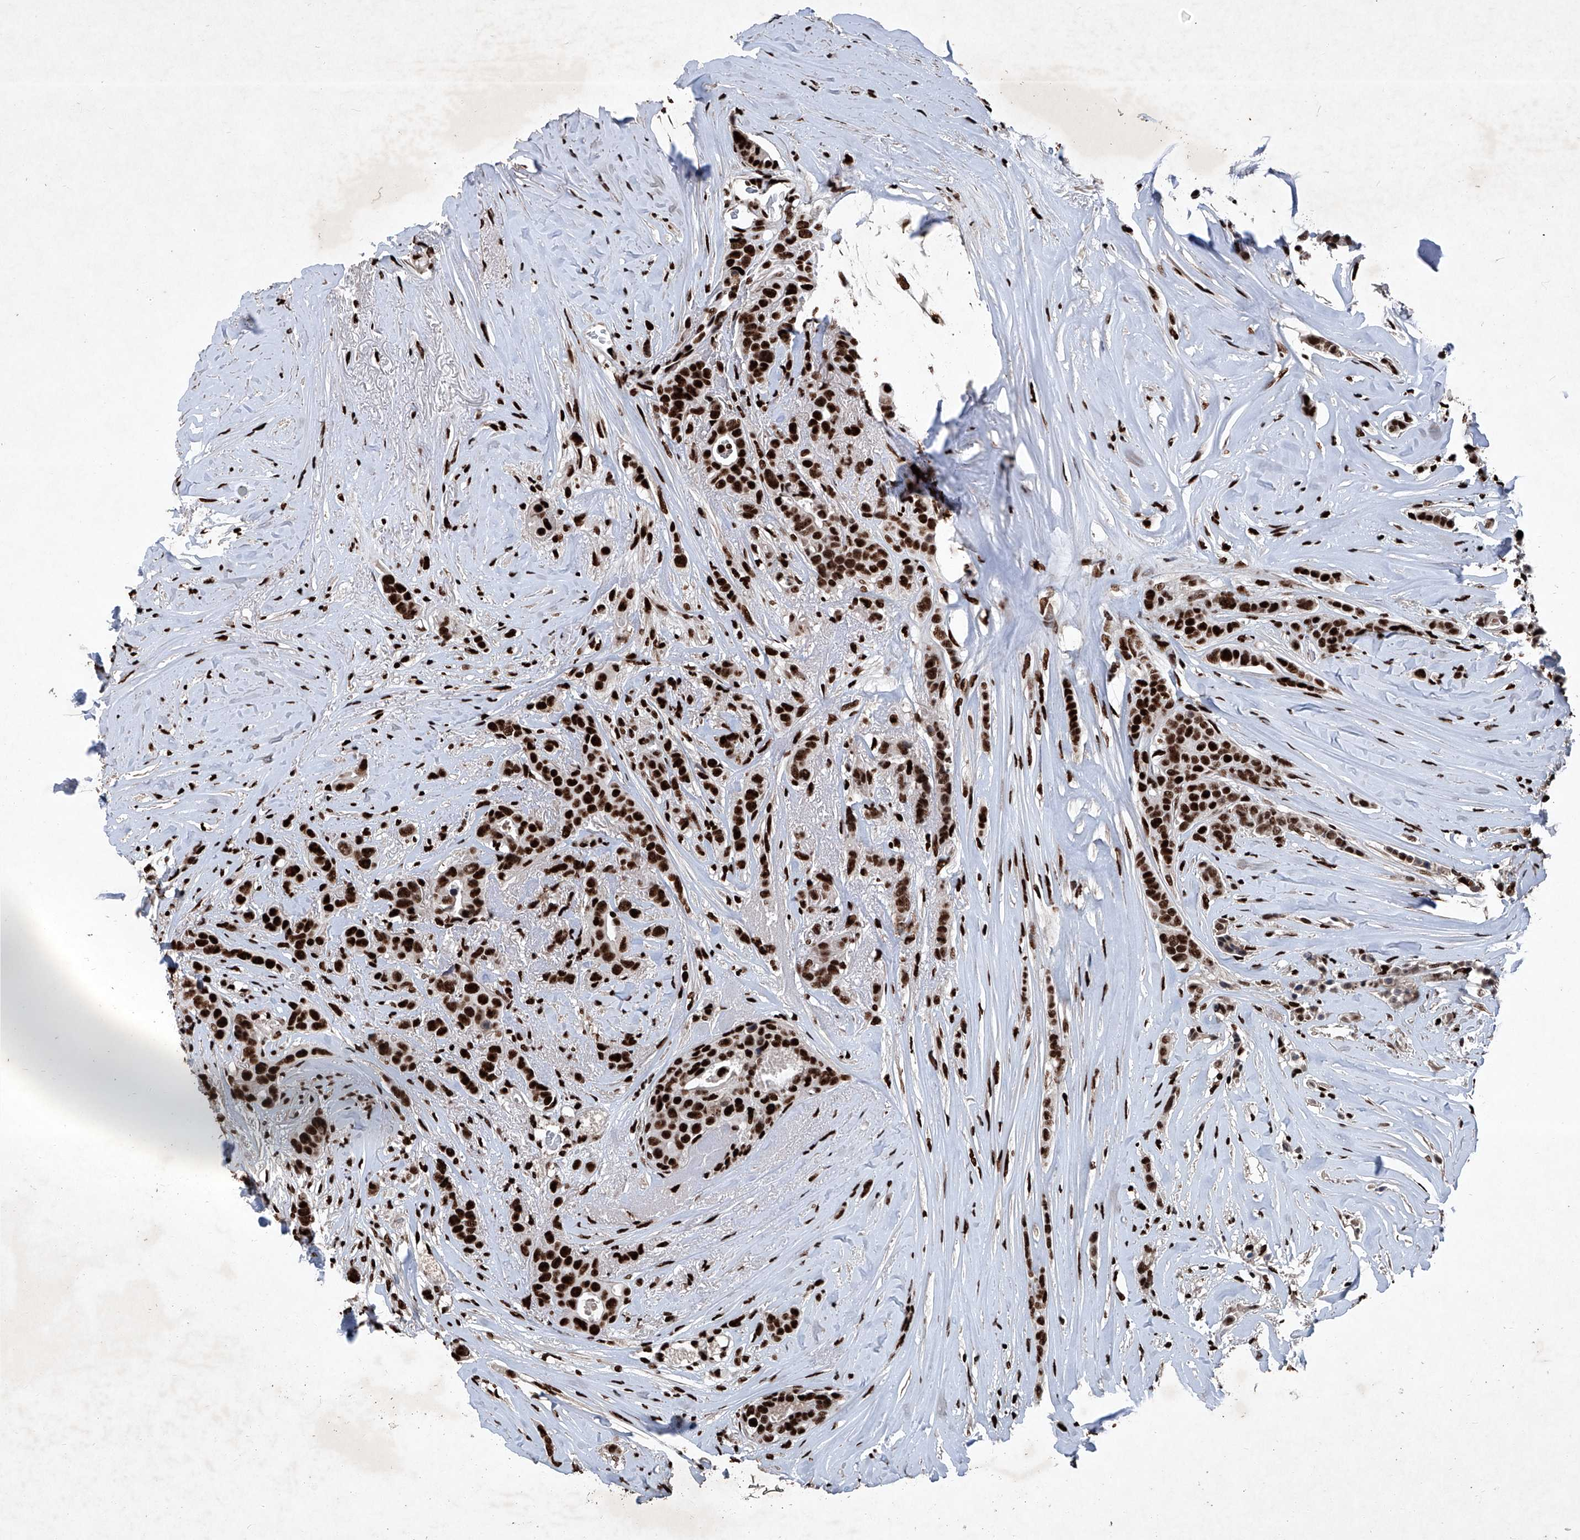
{"staining": {"intensity": "strong", "quantity": ">75%", "location": "nuclear"}, "tissue": "breast cancer", "cell_type": "Tumor cells", "image_type": "cancer", "snomed": [{"axis": "morphology", "description": "Lobular carcinoma"}, {"axis": "topography", "description": "Breast"}], "caption": "Breast cancer (lobular carcinoma) stained for a protein (brown) exhibits strong nuclear positive staining in approximately >75% of tumor cells.", "gene": "DDX39B", "patient": {"sex": "female", "age": 51}}